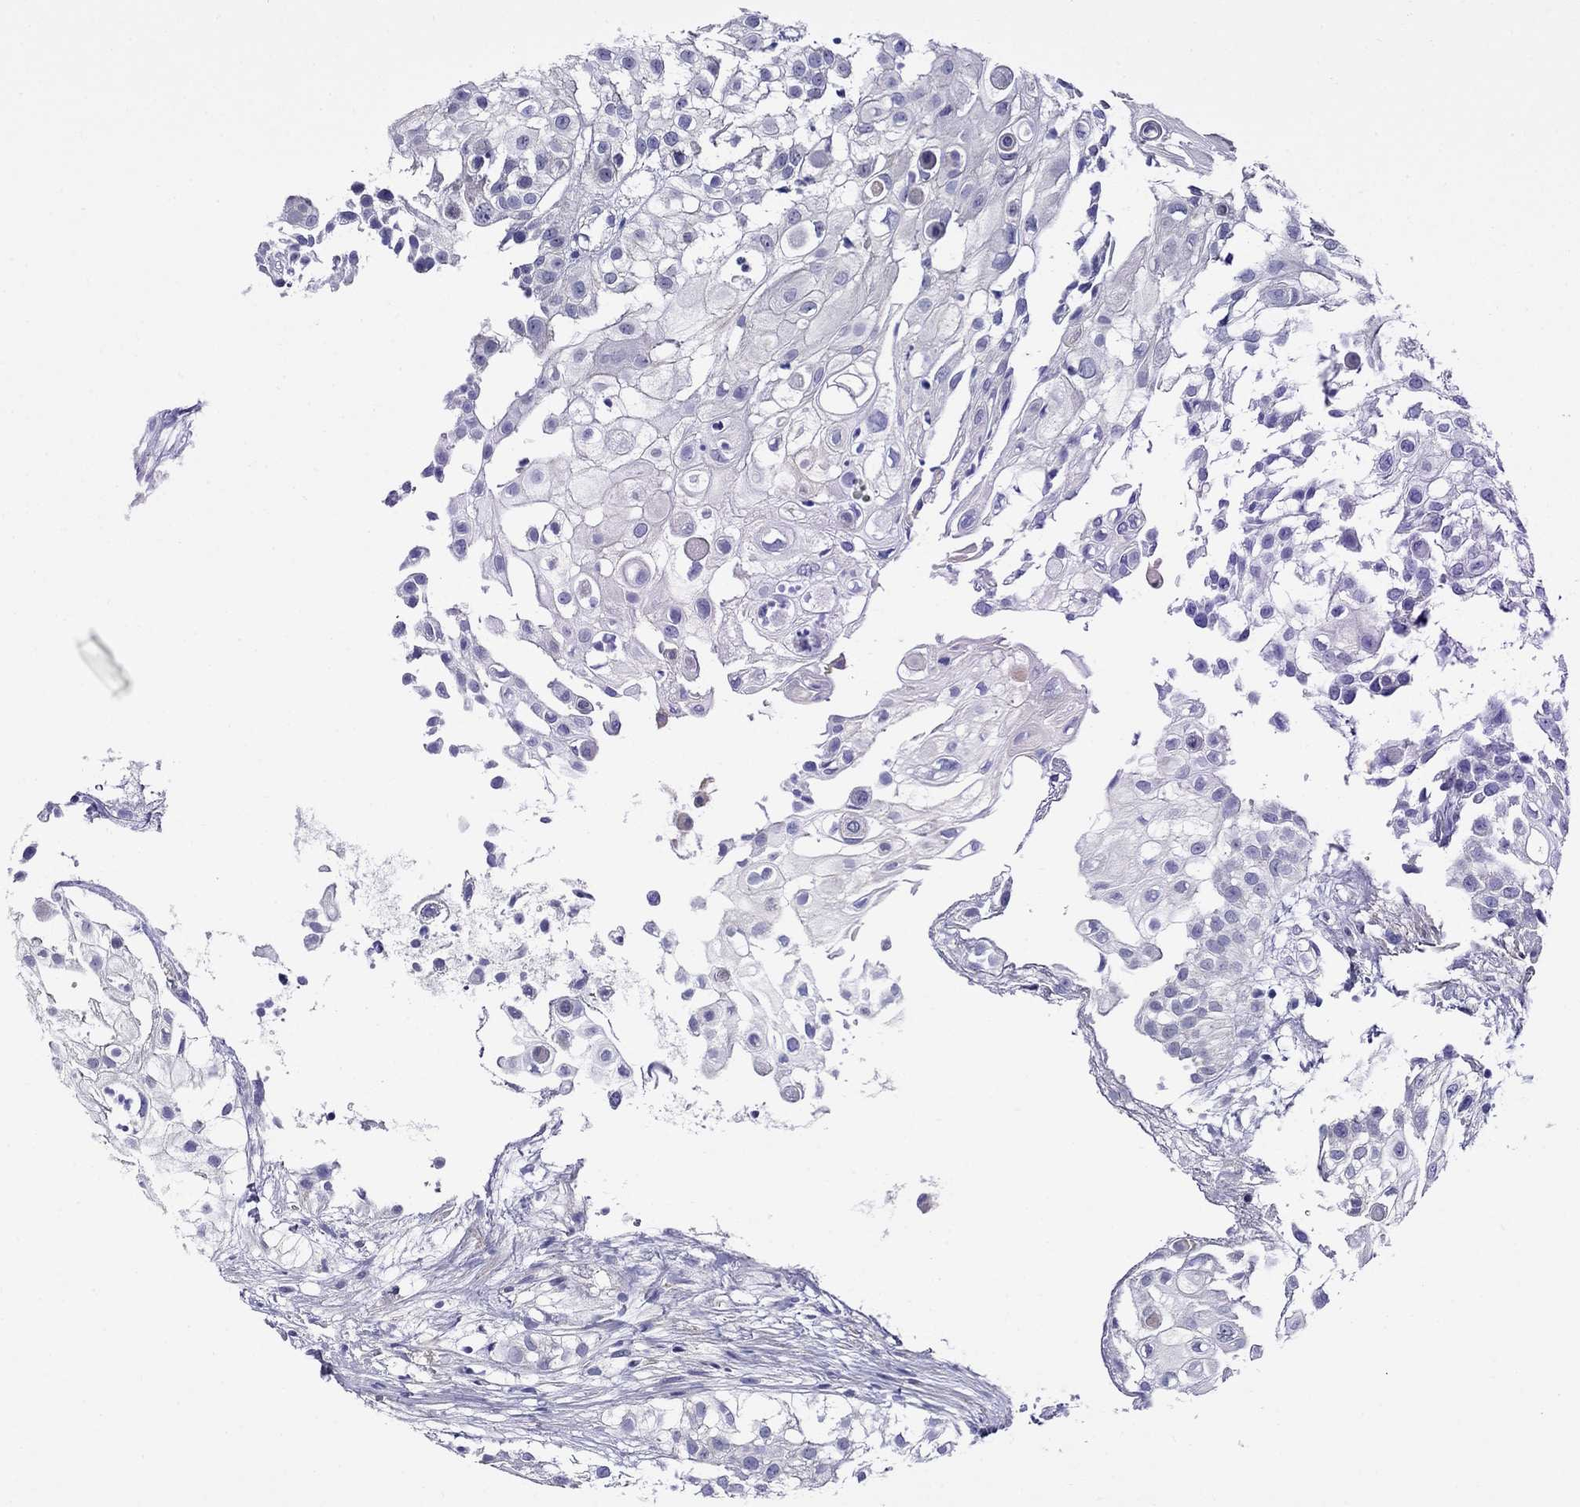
{"staining": {"intensity": "negative", "quantity": "none", "location": "none"}, "tissue": "urothelial cancer", "cell_type": "Tumor cells", "image_type": "cancer", "snomed": [{"axis": "morphology", "description": "Urothelial carcinoma, High grade"}, {"axis": "topography", "description": "Urinary bladder"}], "caption": "High power microscopy micrograph of an immunohistochemistry histopathology image of urothelial cancer, revealing no significant staining in tumor cells. Brightfield microscopy of immunohistochemistry (IHC) stained with DAB (3,3'-diaminobenzidine) (brown) and hematoxylin (blue), captured at high magnification.", "gene": "SCG2", "patient": {"sex": "female", "age": 79}}